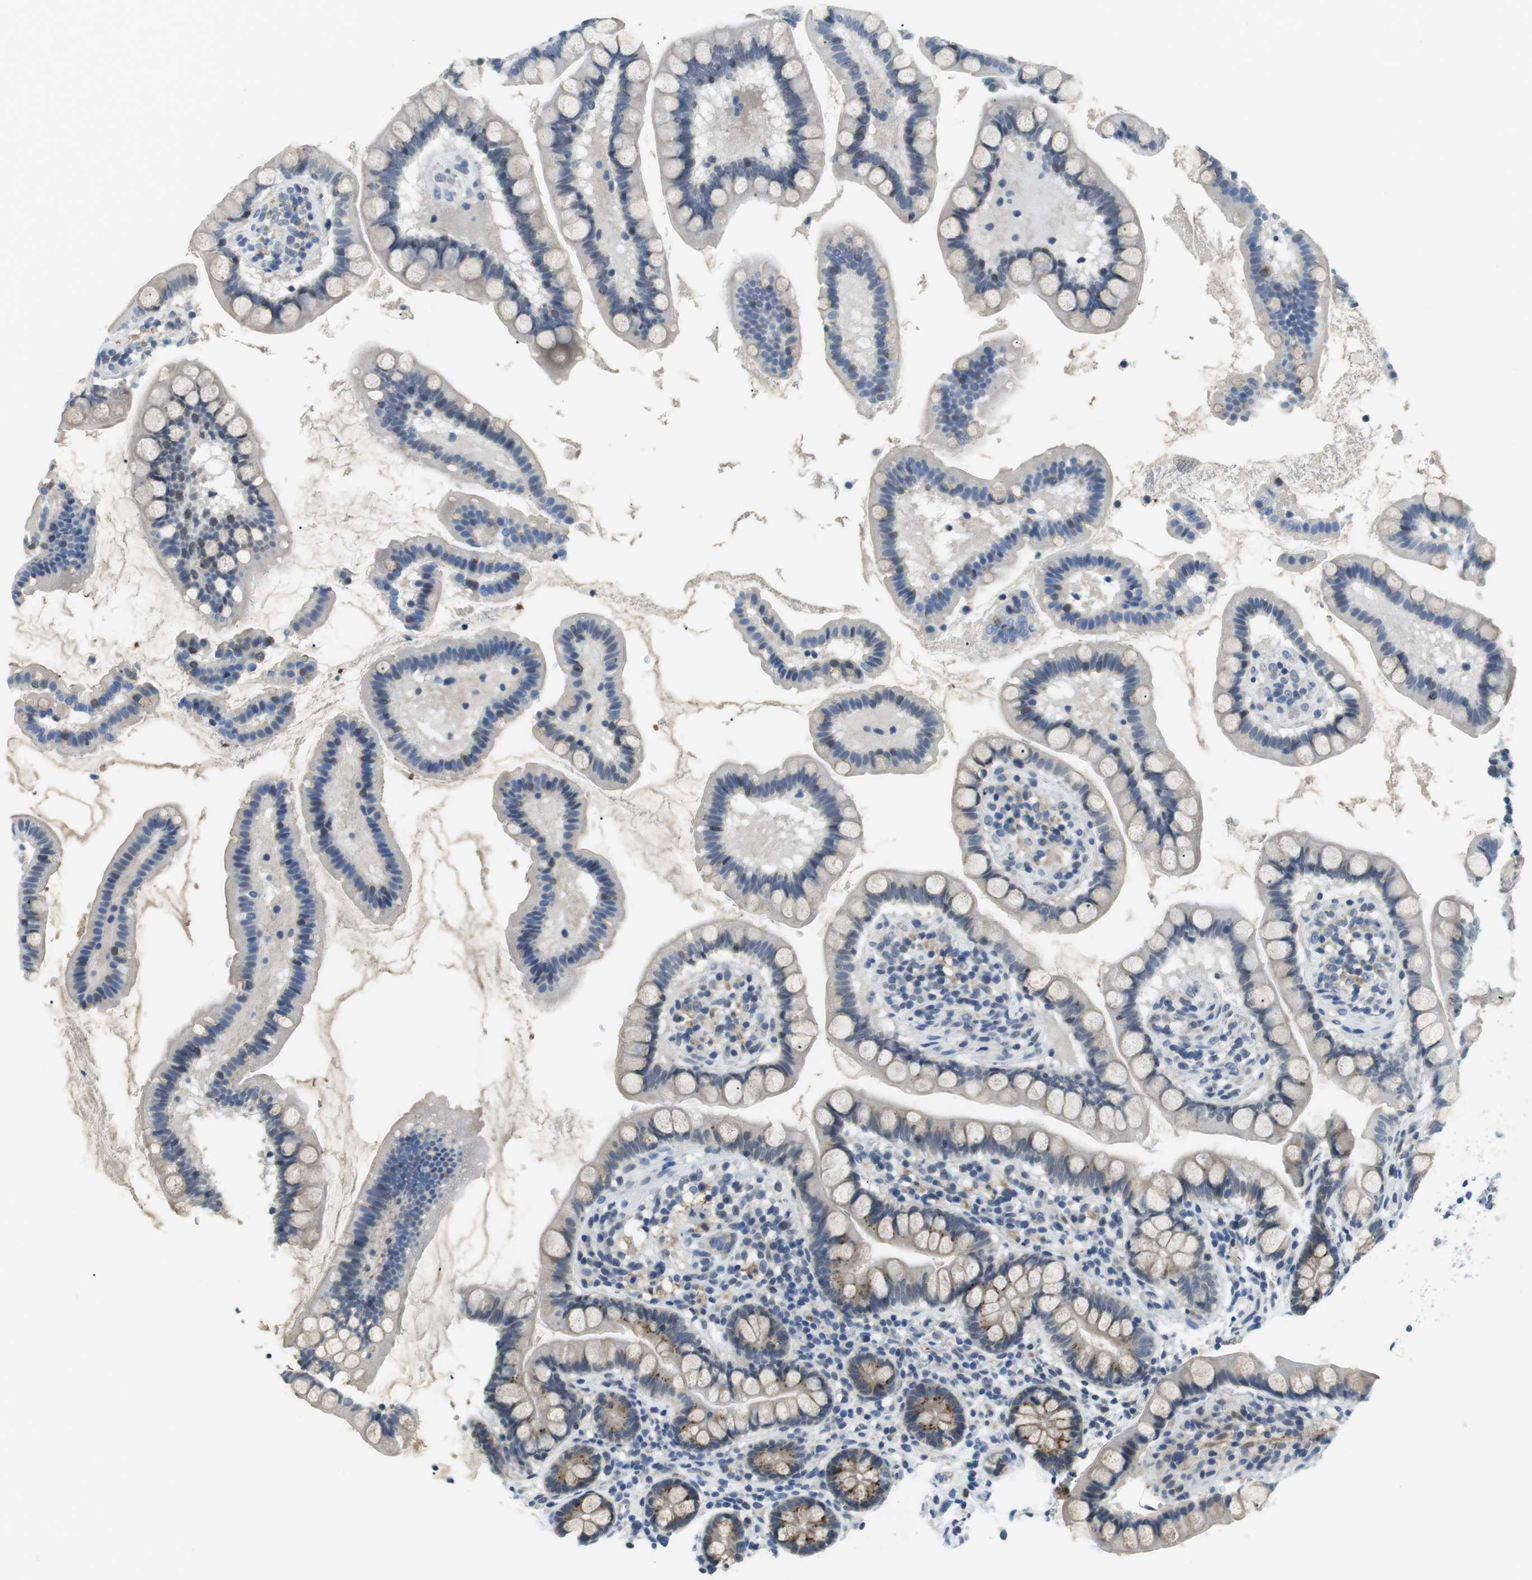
{"staining": {"intensity": "moderate", "quantity": "<25%", "location": "cytoplasmic/membranous"}, "tissue": "small intestine", "cell_type": "Glandular cells", "image_type": "normal", "snomed": [{"axis": "morphology", "description": "Normal tissue, NOS"}, {"axis": "topography", "description": "Small intestine"}], "caption": "Immunohistochemical staining of unremarkable human small intestine displays moderate cytoplasmic/membranous protein positivity in about <25% of glandular cells.", "gene": "WSCD1", "patient": {"sex": "female", "age": 84}}